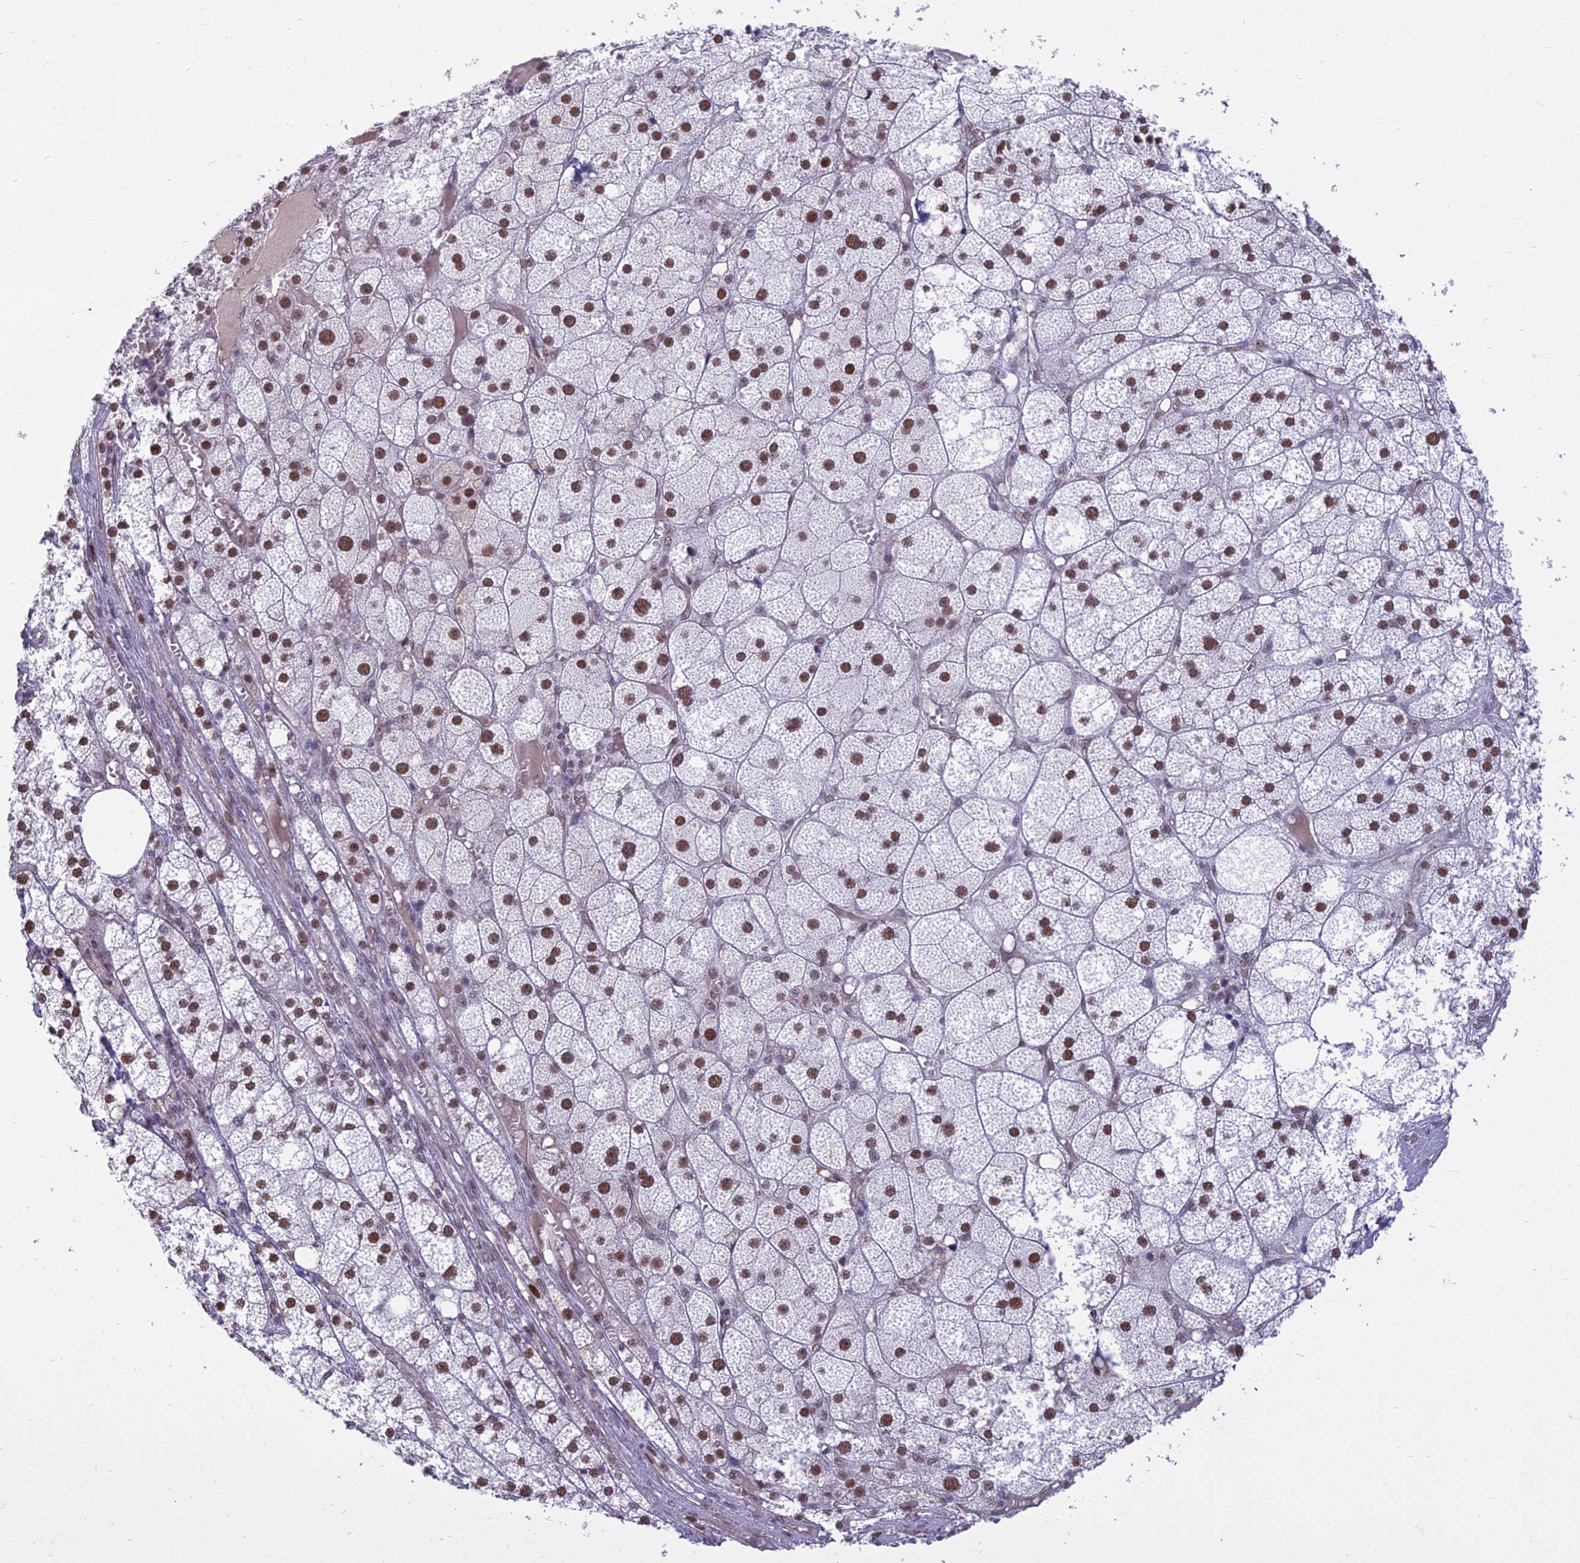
{"staining": {"intensity": "strong", "quantity": ">75%", "location": "nuclear"}, "tissue": "adrenal gland", "cell_type": "Glandular cells", "image_type": "normal", "snomed": [{"axis": "morphology", "description": "Normal tissue, NOS"}, {"axis": "topography", "description": "Adrenal gland"}], "caption": "IHC (DAB (3,3'-diaminobenzidine)) staining of unremarkable adrenal gland demonstrates strong nuclear protein expression in about >75% of glandular cells. Using DAB (brown) and hematoxylin (blue) stains, captured at high magnification using brightfield microscopy.", "gene": "RANBP3", "patient": {"sex": "female", "age": 61}}